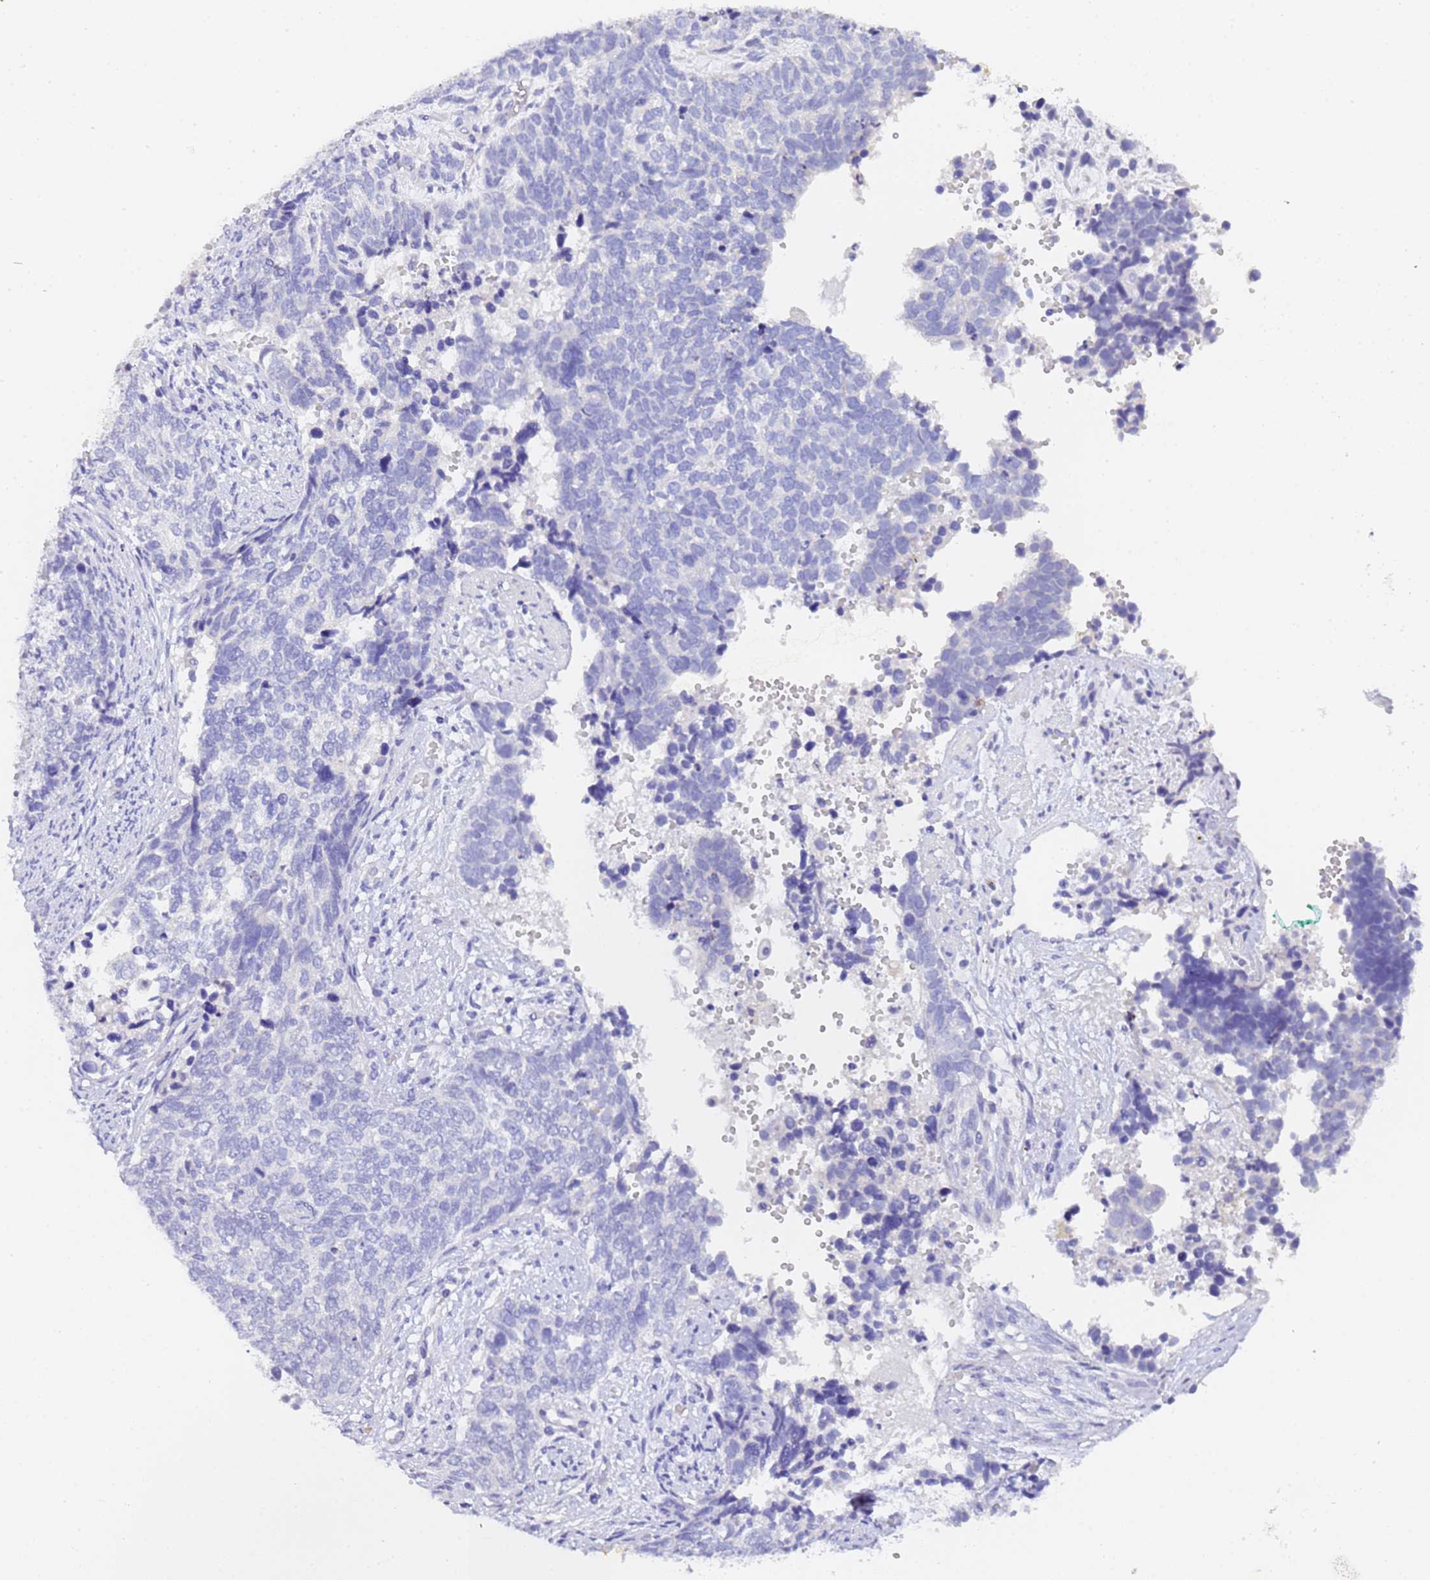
{"staining": {"intensity": "negative", "quantity": "none", "location": "none"}, "tissue": "cervical cancer", "cell_type": "Tumor cells", "image_type": "cancer", "snomed": [{"axis": "morphology", "description": "Squamous cell carcinoma, NOS"}, {"axis": "topography", "description": "Cervix"}], "caption": "Squamous cell carcinoma (cervical) stained for a protein using immunohistochemistry displays no positivity tumor cells.", "gene": "GABRA1", "patient": {"sex": "female", "age": 63}}